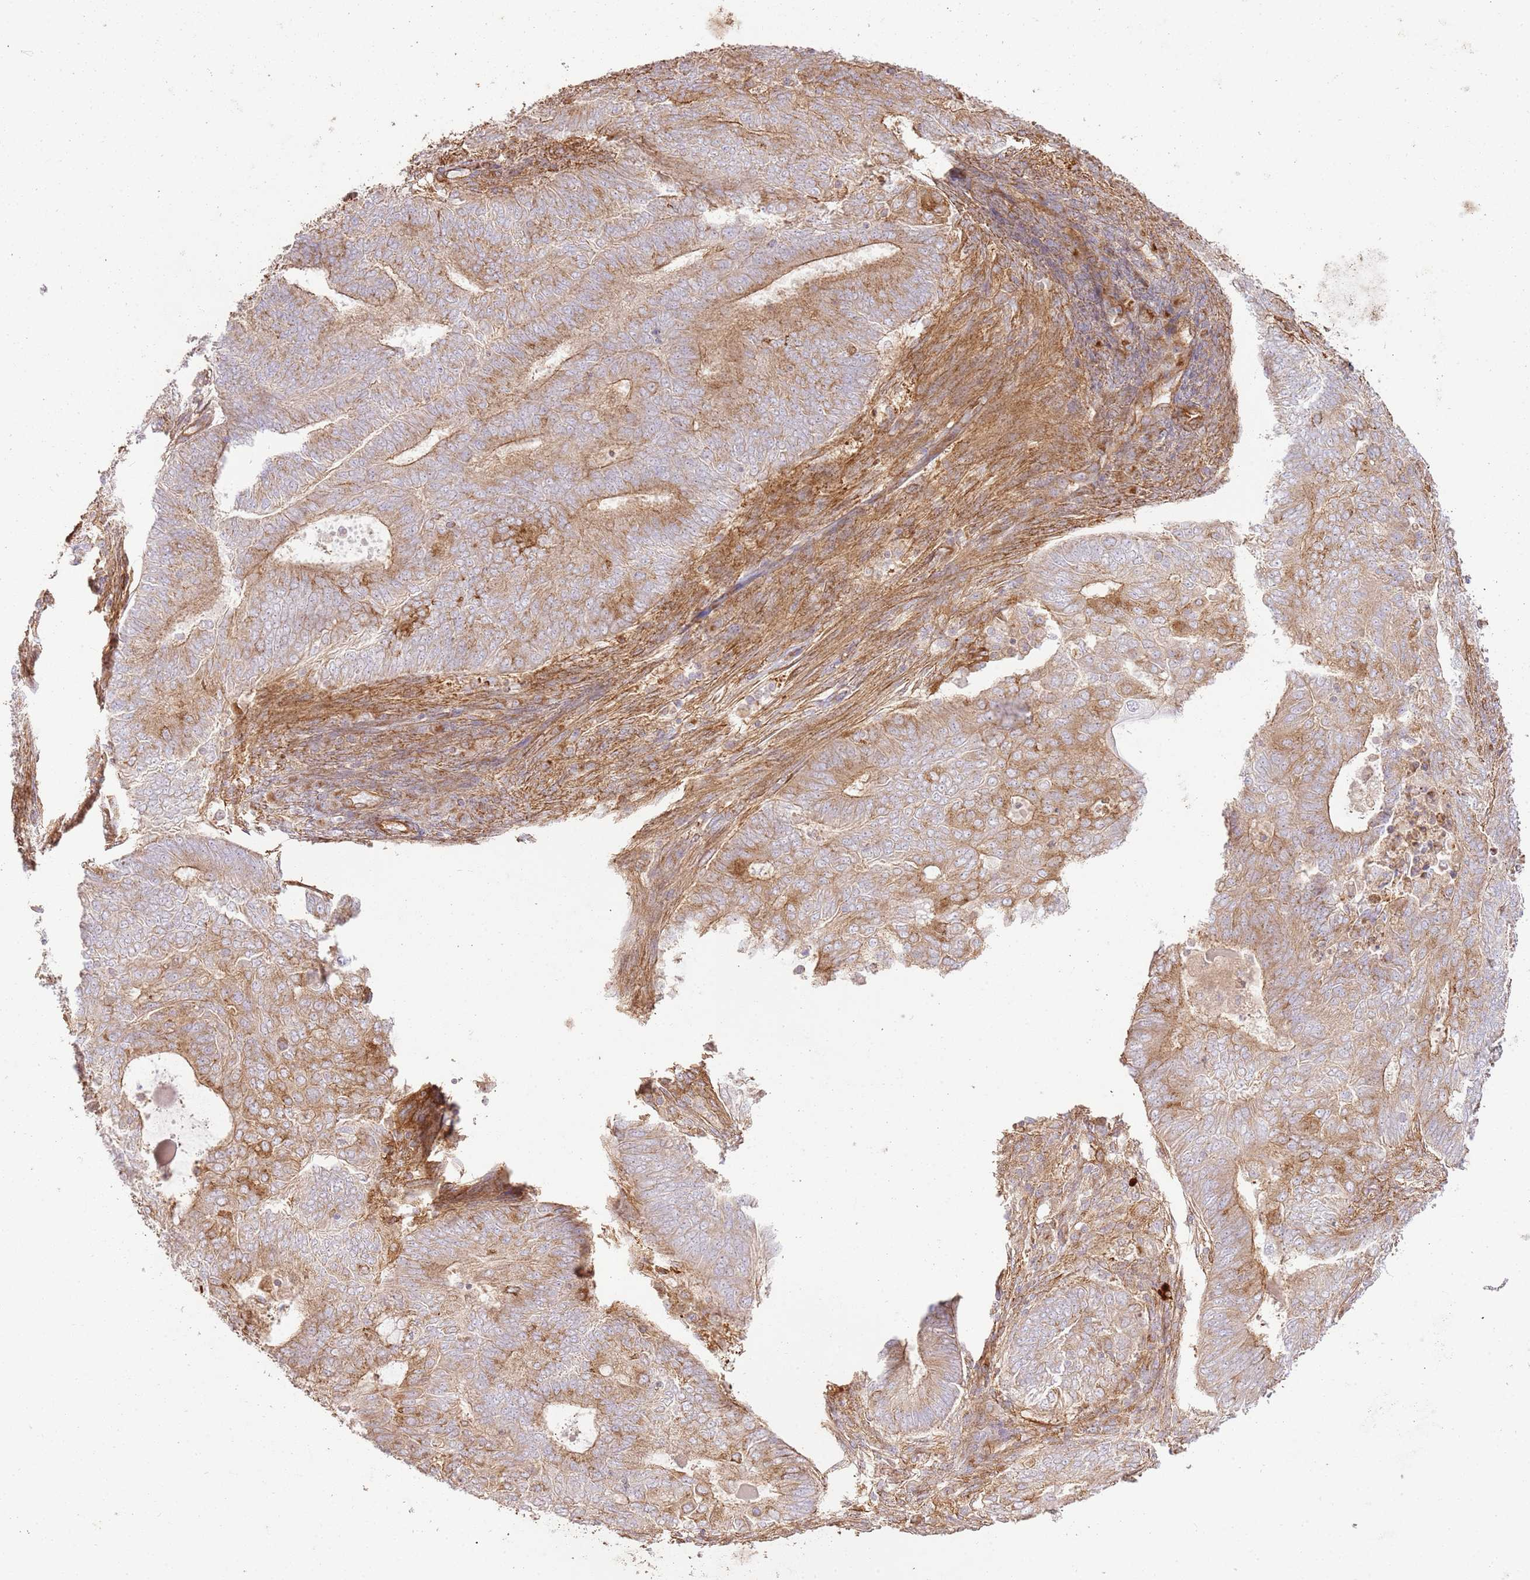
{"staining": {"intensity": "moderate", "quantity": ">75%", "location": "cytoplasmic/membranous"}, "tissue": "endometrial cancer", "cell_type": "Tumor cells", "image_type": "cancer", "snomed": [{"axis": "morphology", "description": "Adenocarcinoma, NOS"}, {"axis": "topography", "description": "Endometrium"}], "caption": "DAB (3,3'-diaminobenzidine) immunohistochemical staining of human endometrial cancer (adenocarcinoma) exhibits moderate cytoplasmic/membranous protein staining in about >75% of tumor cells.", "gene": "ZBTB39", "patient": {"sex": "female", "age": 62}}